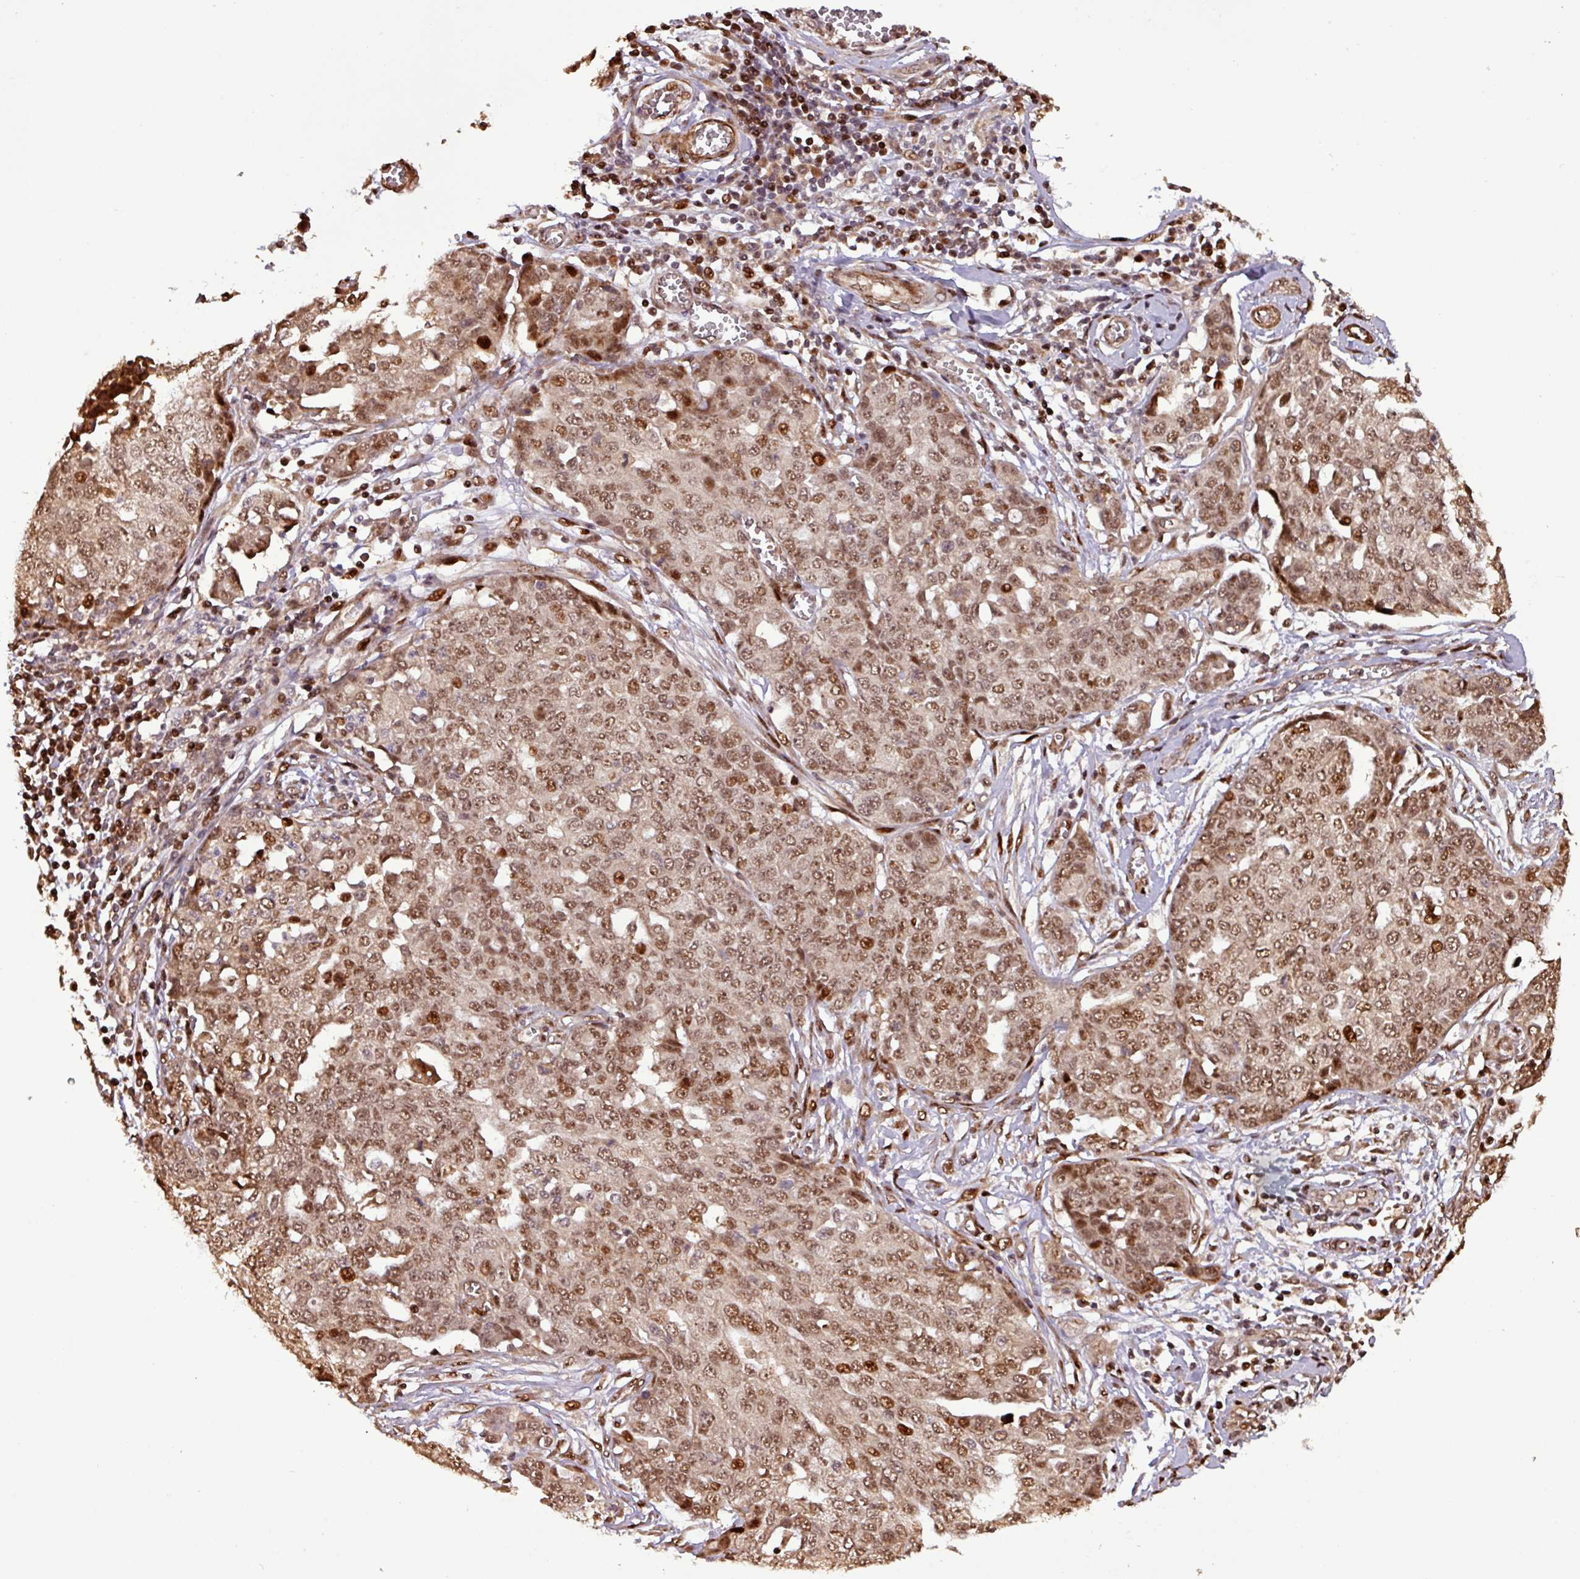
{"staining": {"intensity": "moderate", "quantity": ">75%", "location": "nuclear"}, "tissue": "ovarian cancer", "cell_type": "Tumor cells", "image_type": "cancer", "snomed": [{"axis": "morphology", "description": "Cystadenocarcinoma, serous, NOS"}, {"axis": "topography", "description": "Soft tissue"}, {"axis": "topography", "description": "Ovary"}], "caption": "Immunohistochemical staining of human serous cystadenocarcinoma (ovarian) displays medium levels of moderate nuclear staining in about >75% of tumor cells.", "gene": "SLC22A24", "patient": {"sex": "female", "age": 57}}